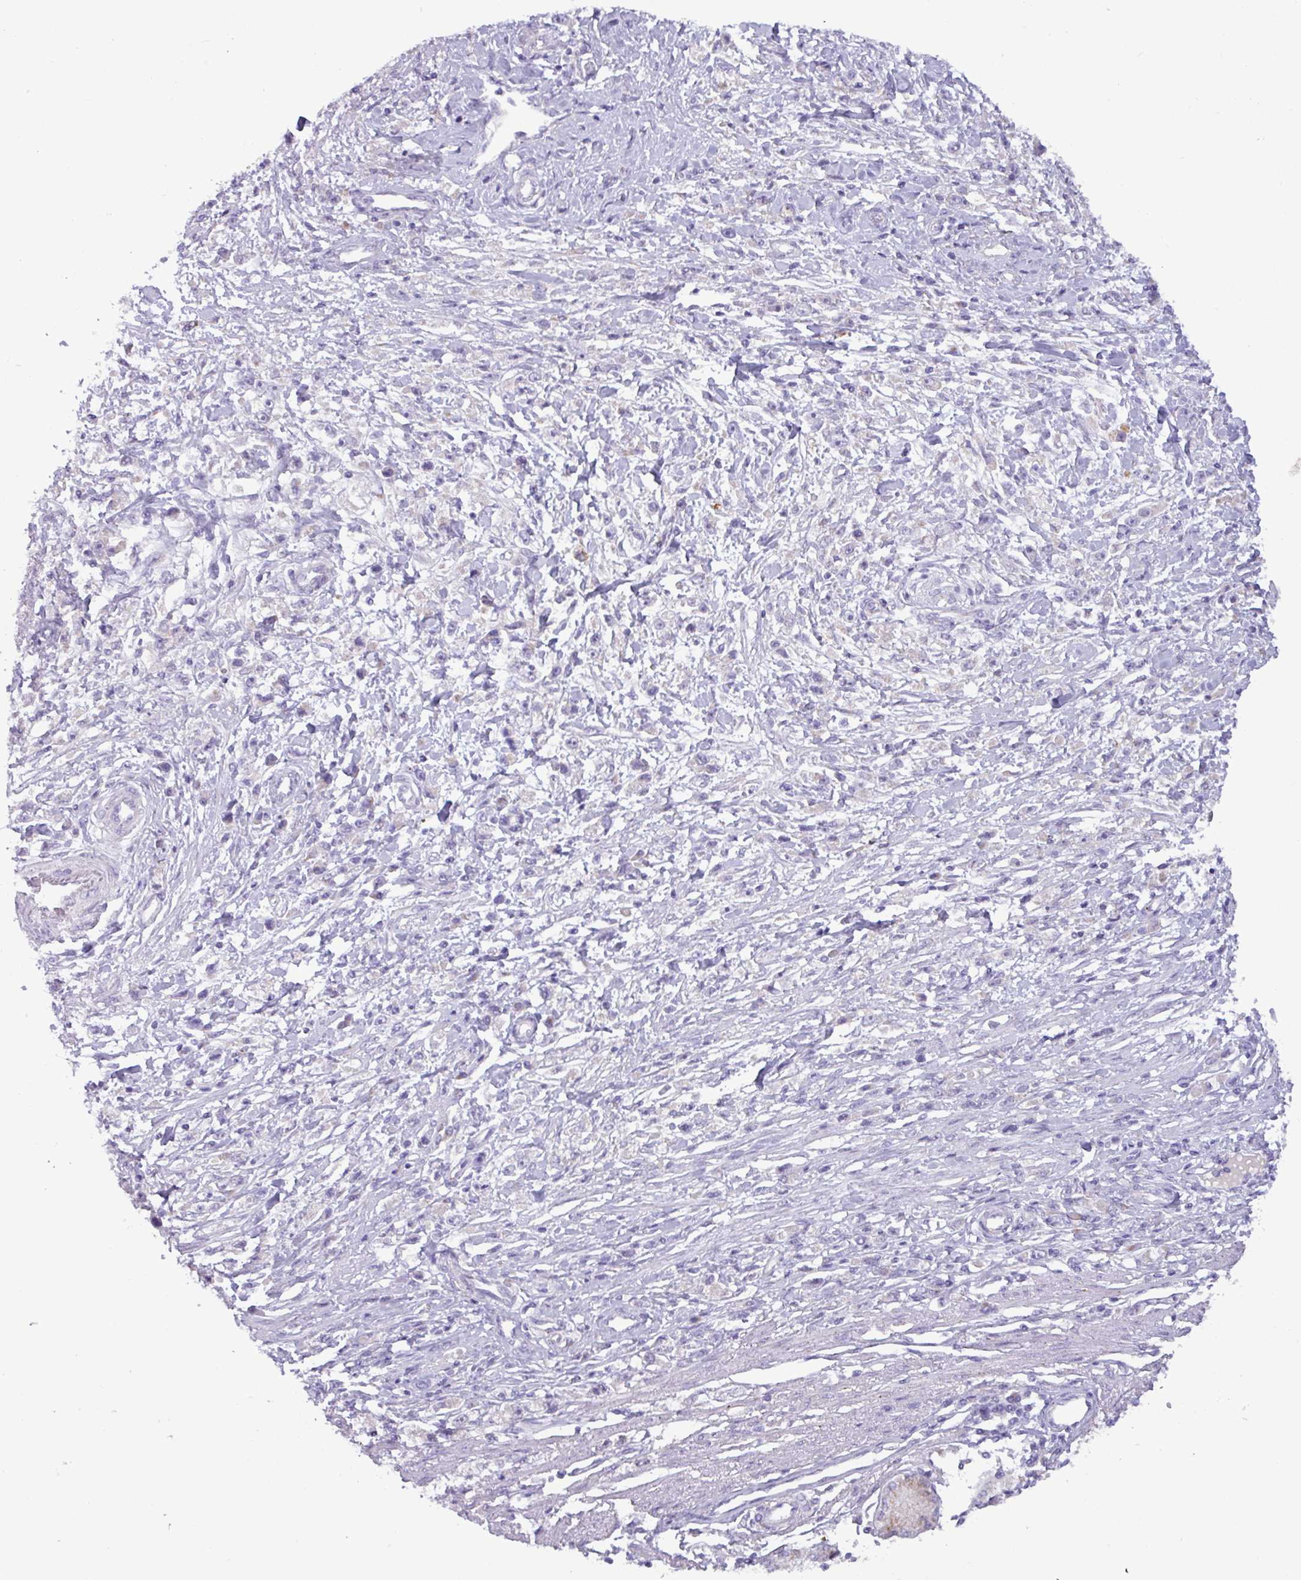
{"staining": {"intensity": "negative", "quantity": "none", "location": "none"}, "tissue": "stomach cancer", "cell_type": "Tumor cells", "image_type": "cancer", "snomed": [{"axis": "morphology", "description": "Adenocarcinoma, NOS"}, {"axis": "topography", "description": "Stomach"}], "caption": "Immunohistochemistry photomicrograph of human adenocarcinoma (stomach) stained for a protein (brown), which exhibits no staining in tumor cells.", "gene": "STIMATE", "patient": {"sex": "female", "age": 59}}